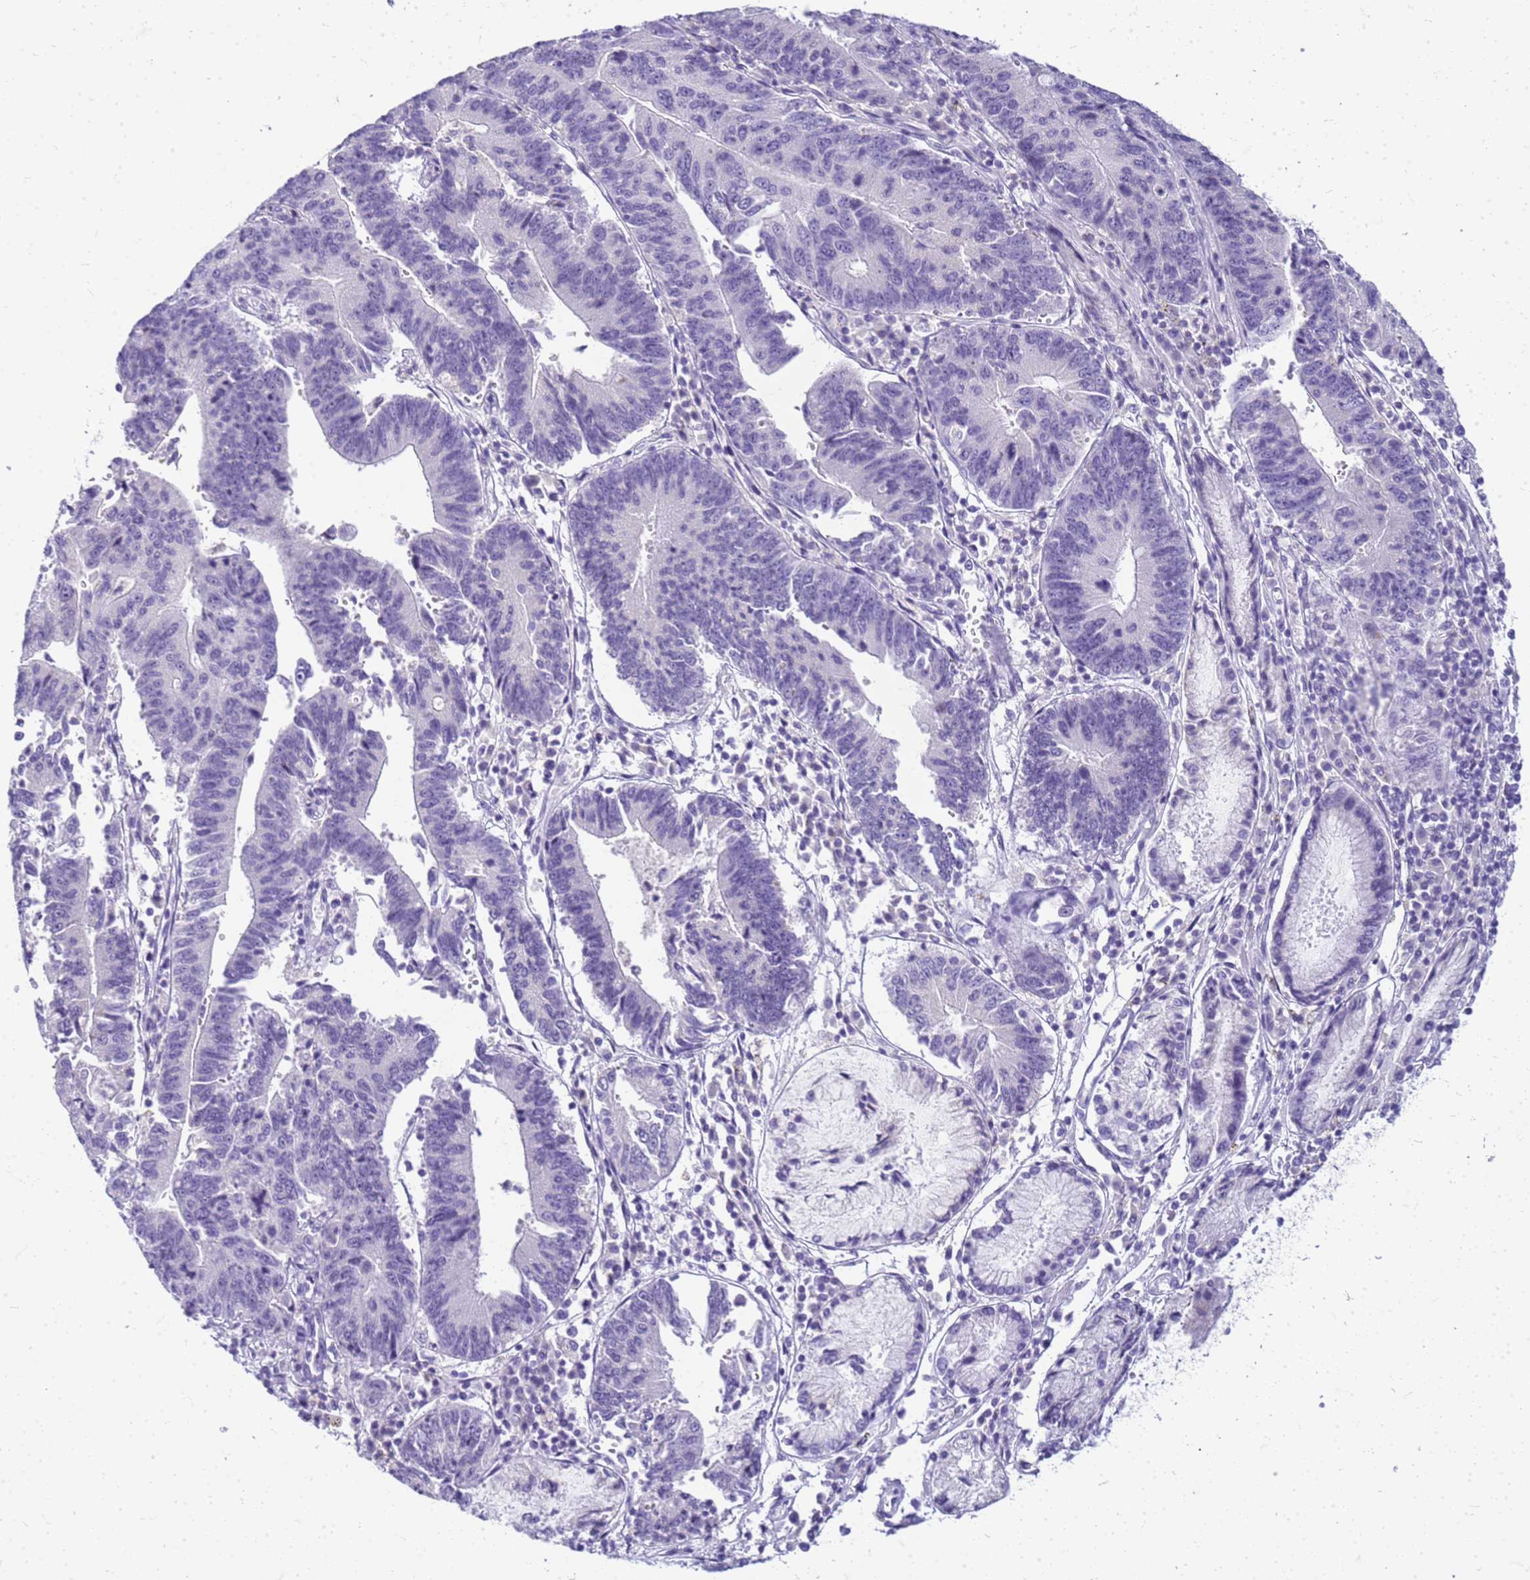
{"staining": {"intensity": "negative", "quantity": "none", "location": "none"}, "tissue": "stomach cancer", "cell_type": "Tumor cells", "image_type": "cancer", "snomed": [{"axis": "morphology", "description": "Adenocarcinoma, NOS"}, {"axis": "topography", "description": "Stomach"}], "caption": "DAB immunohistochemical staining of human adenocarcinoma (stomach) exhibits no significant staining in tumor cells.", "gene": "CFAP100", "patient": {"sex": "male", "age": 59}}